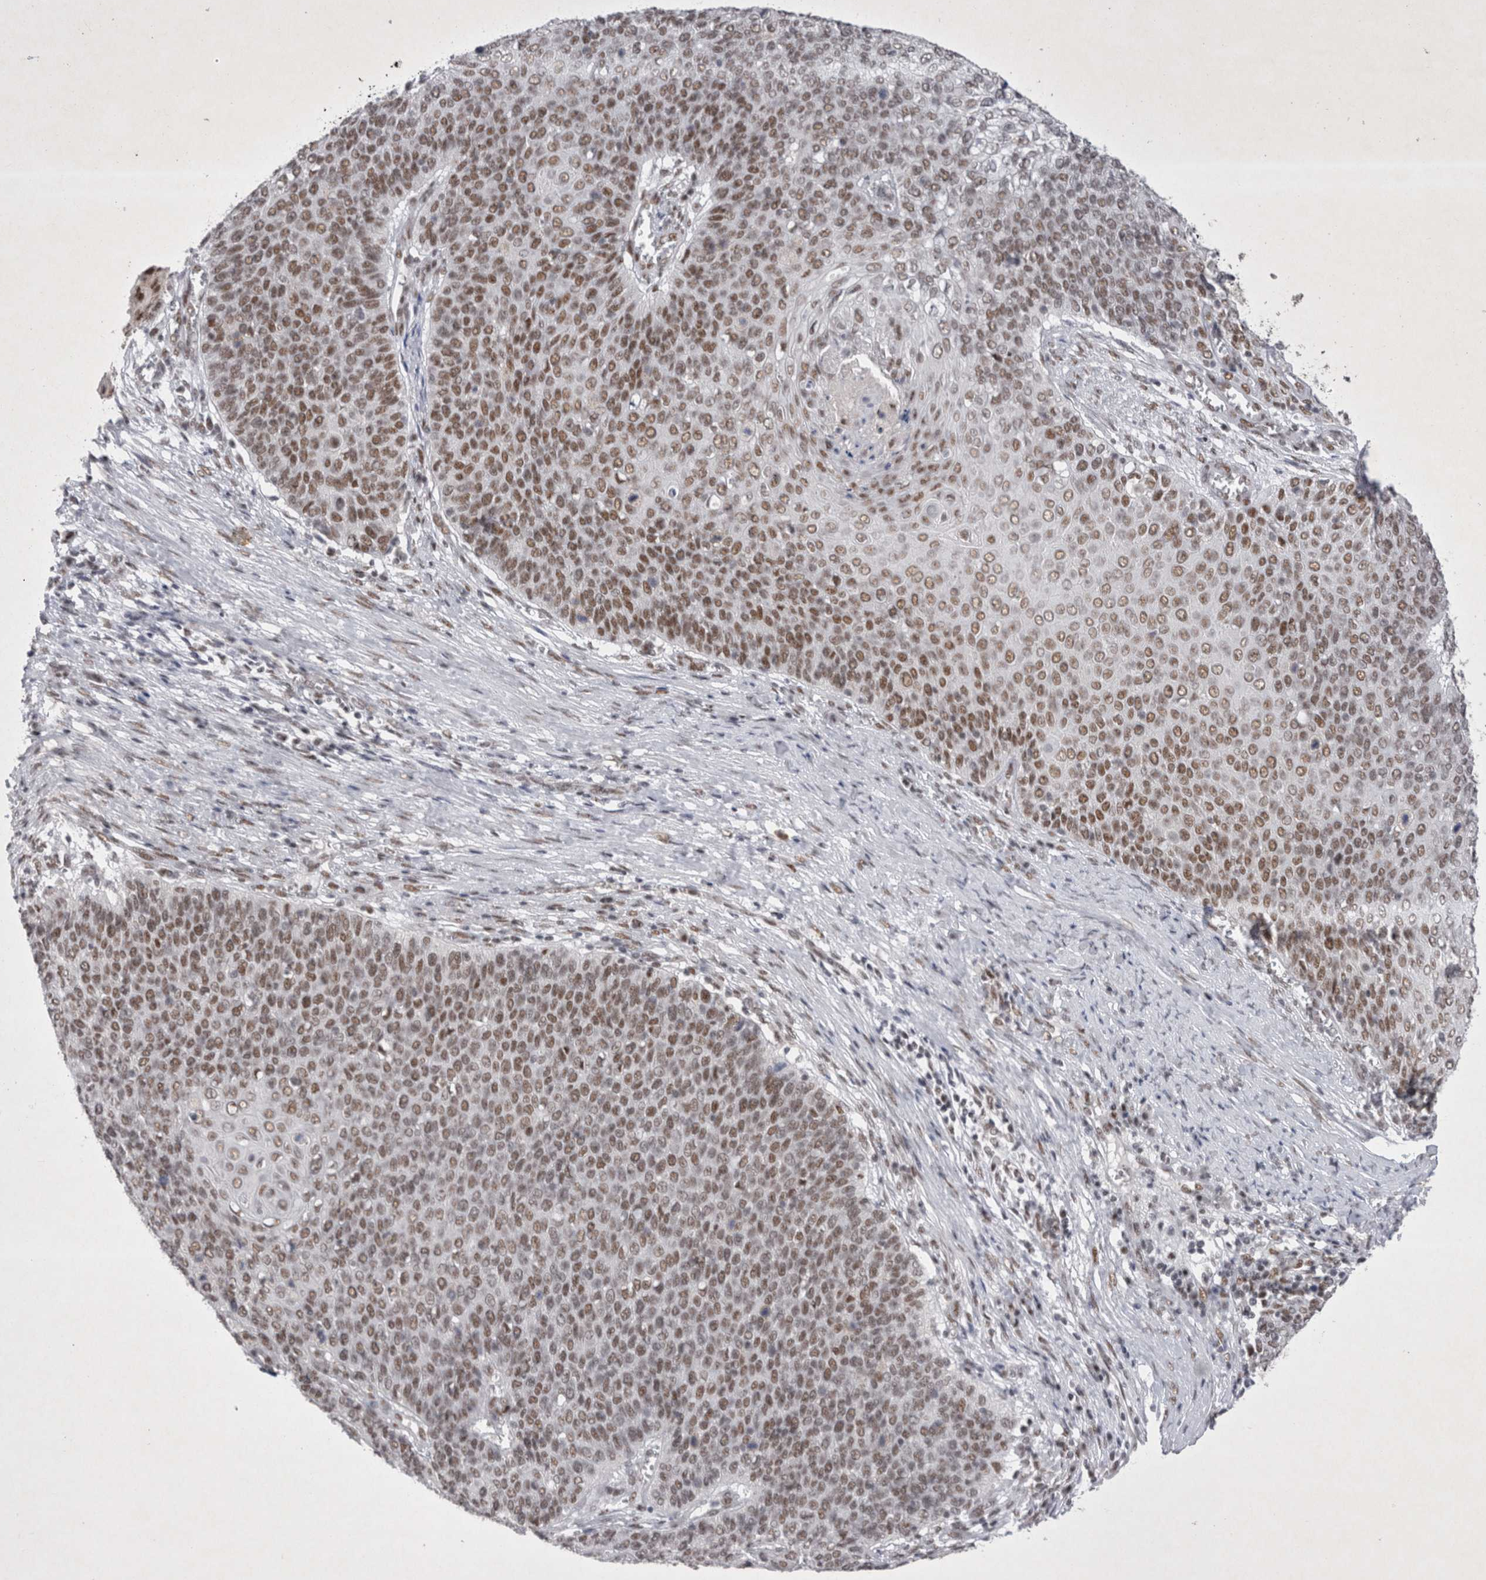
{"staining": {"intensity": "moderate", "quantity": ">75%", "location": "nuclear"}, "tissue": "cervical cancer", "cell_type": "Tumor cells", "image_type": "cancer", "snomed": [{"axis": "morphology", "description": "Squamous cell carcinoma, NOS"}, {"axis": "topography", "description": "Cervix"}], "caption": "A brown stain shows moderate nuclear positivity of a protein in cervical cancer (squamous cell carcinoma) tumor cells.", "gene": "RBM6", "patient": {"sex": "female", "age": 39}}